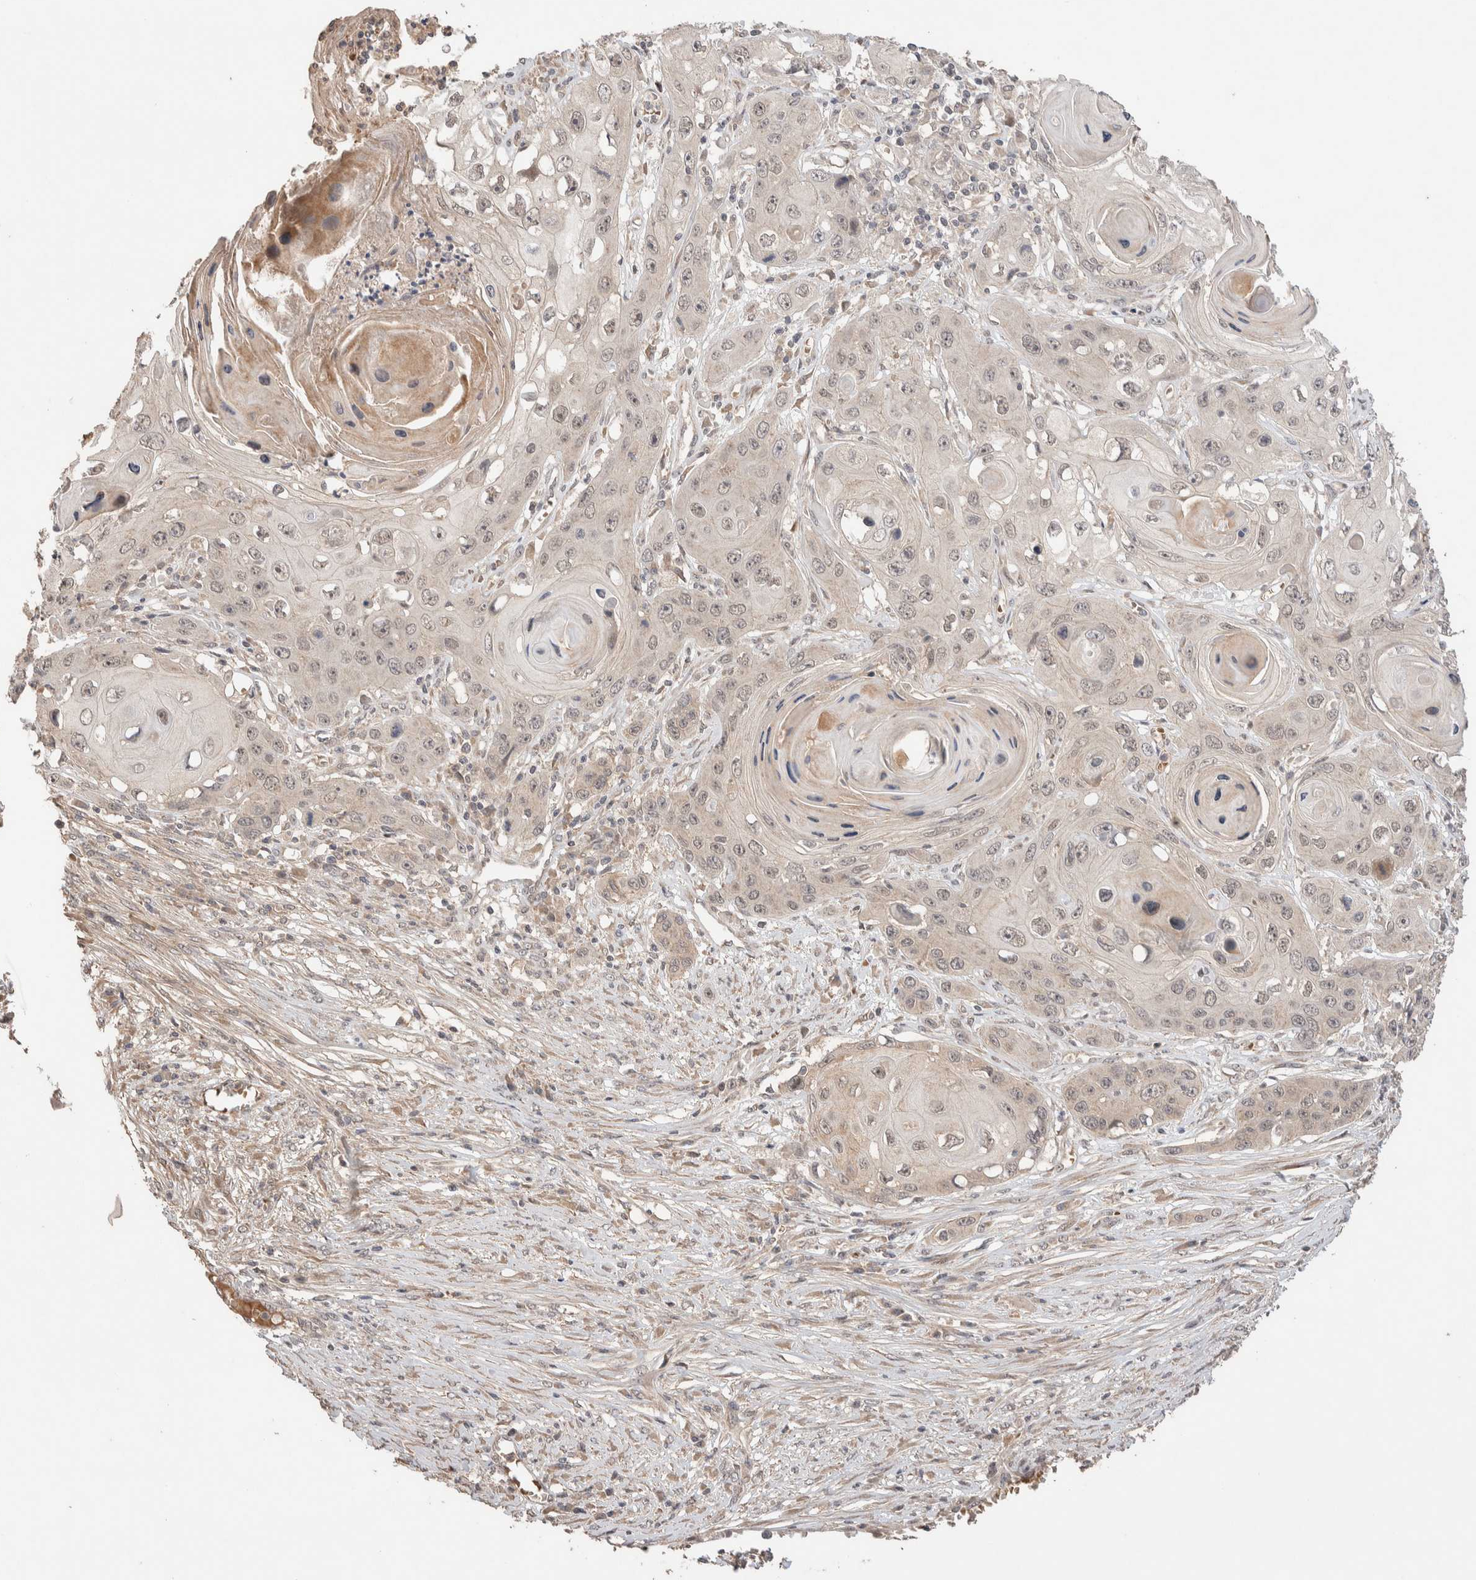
{"staining": {"intensity": "weak", "quantity": "<25%", "location": "cytoplasmic/membranous"}, "tissue": "skin cancer", "cell_type": "Tumor cells", "image_type": "cancer", "snomed": [{"axis": "morphology", "description": "Squamous cell carcinoma, NOS"}, {"axis": "topography", "description": "Skin"}], "caption": "Immunohistochemical staining of human skin squamous cell carcinoma exhibits no significant positivity in tumor cells.", "gene": "CASK", "patient": {"sex": "male", "age": 55}}